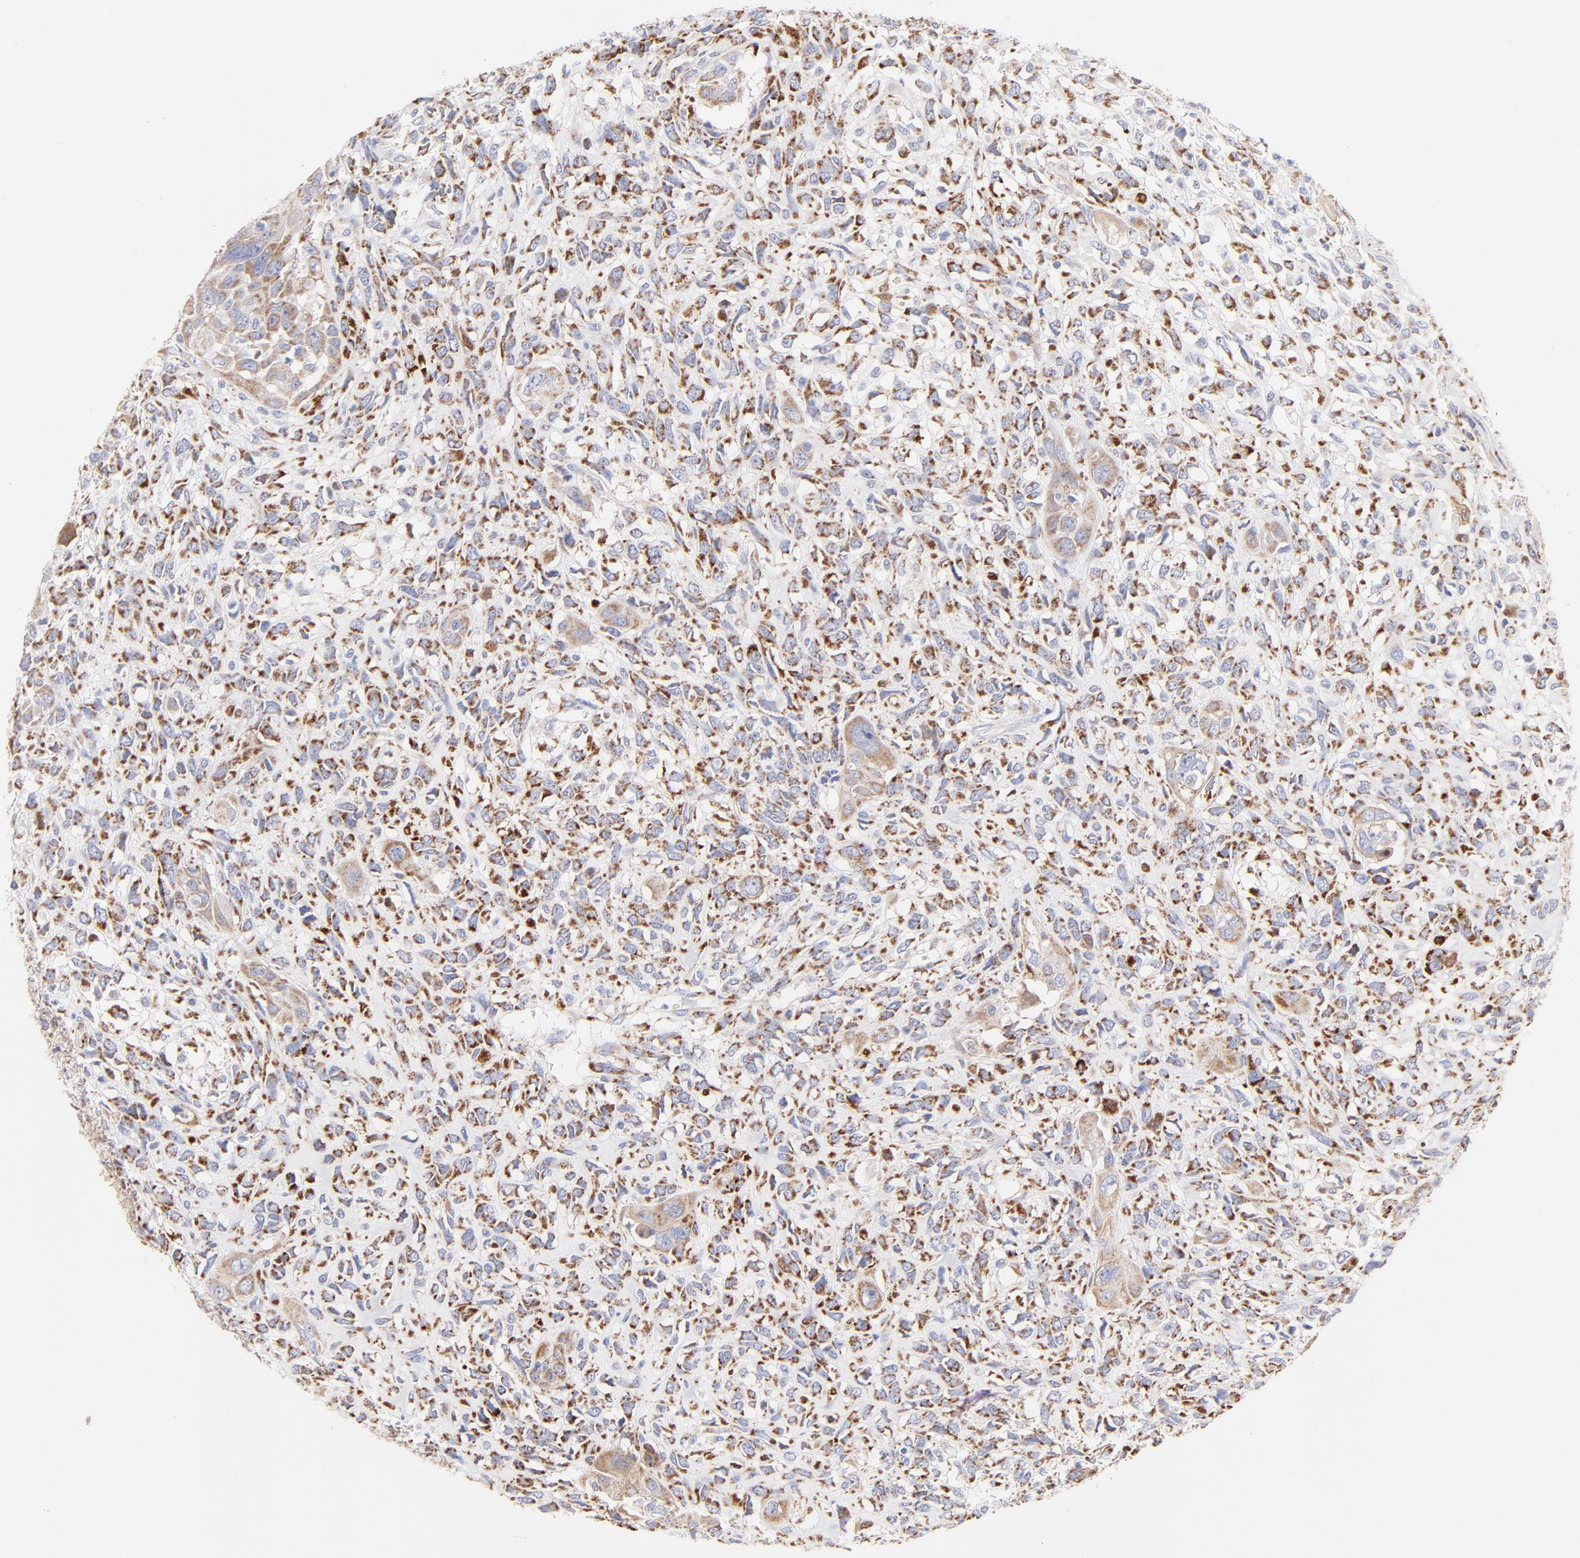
{"staining": {"intensity": "moderate", "quantity": ">75%", "location": "cytoplasmic/membranous"}, "tissue": "head and neck cancer", "cell_type": "Tumor cells", "image_type": "cancer", "snomed": [{"axis": "morphology", "description": "Neoplasm, malignant, NOS"}, {"axis": "topography", "description": "Salivary gland"}, {"axis": "topography", "description": "Head-Neck"}], "caption": "A histopathology image of human head and neck cancer stained for a protein displays moderate cytoplasmic/membranous brown staining in tumor cells.", "gene": "TIMM8A", "patient": {"sex": "male", "age": 43}}